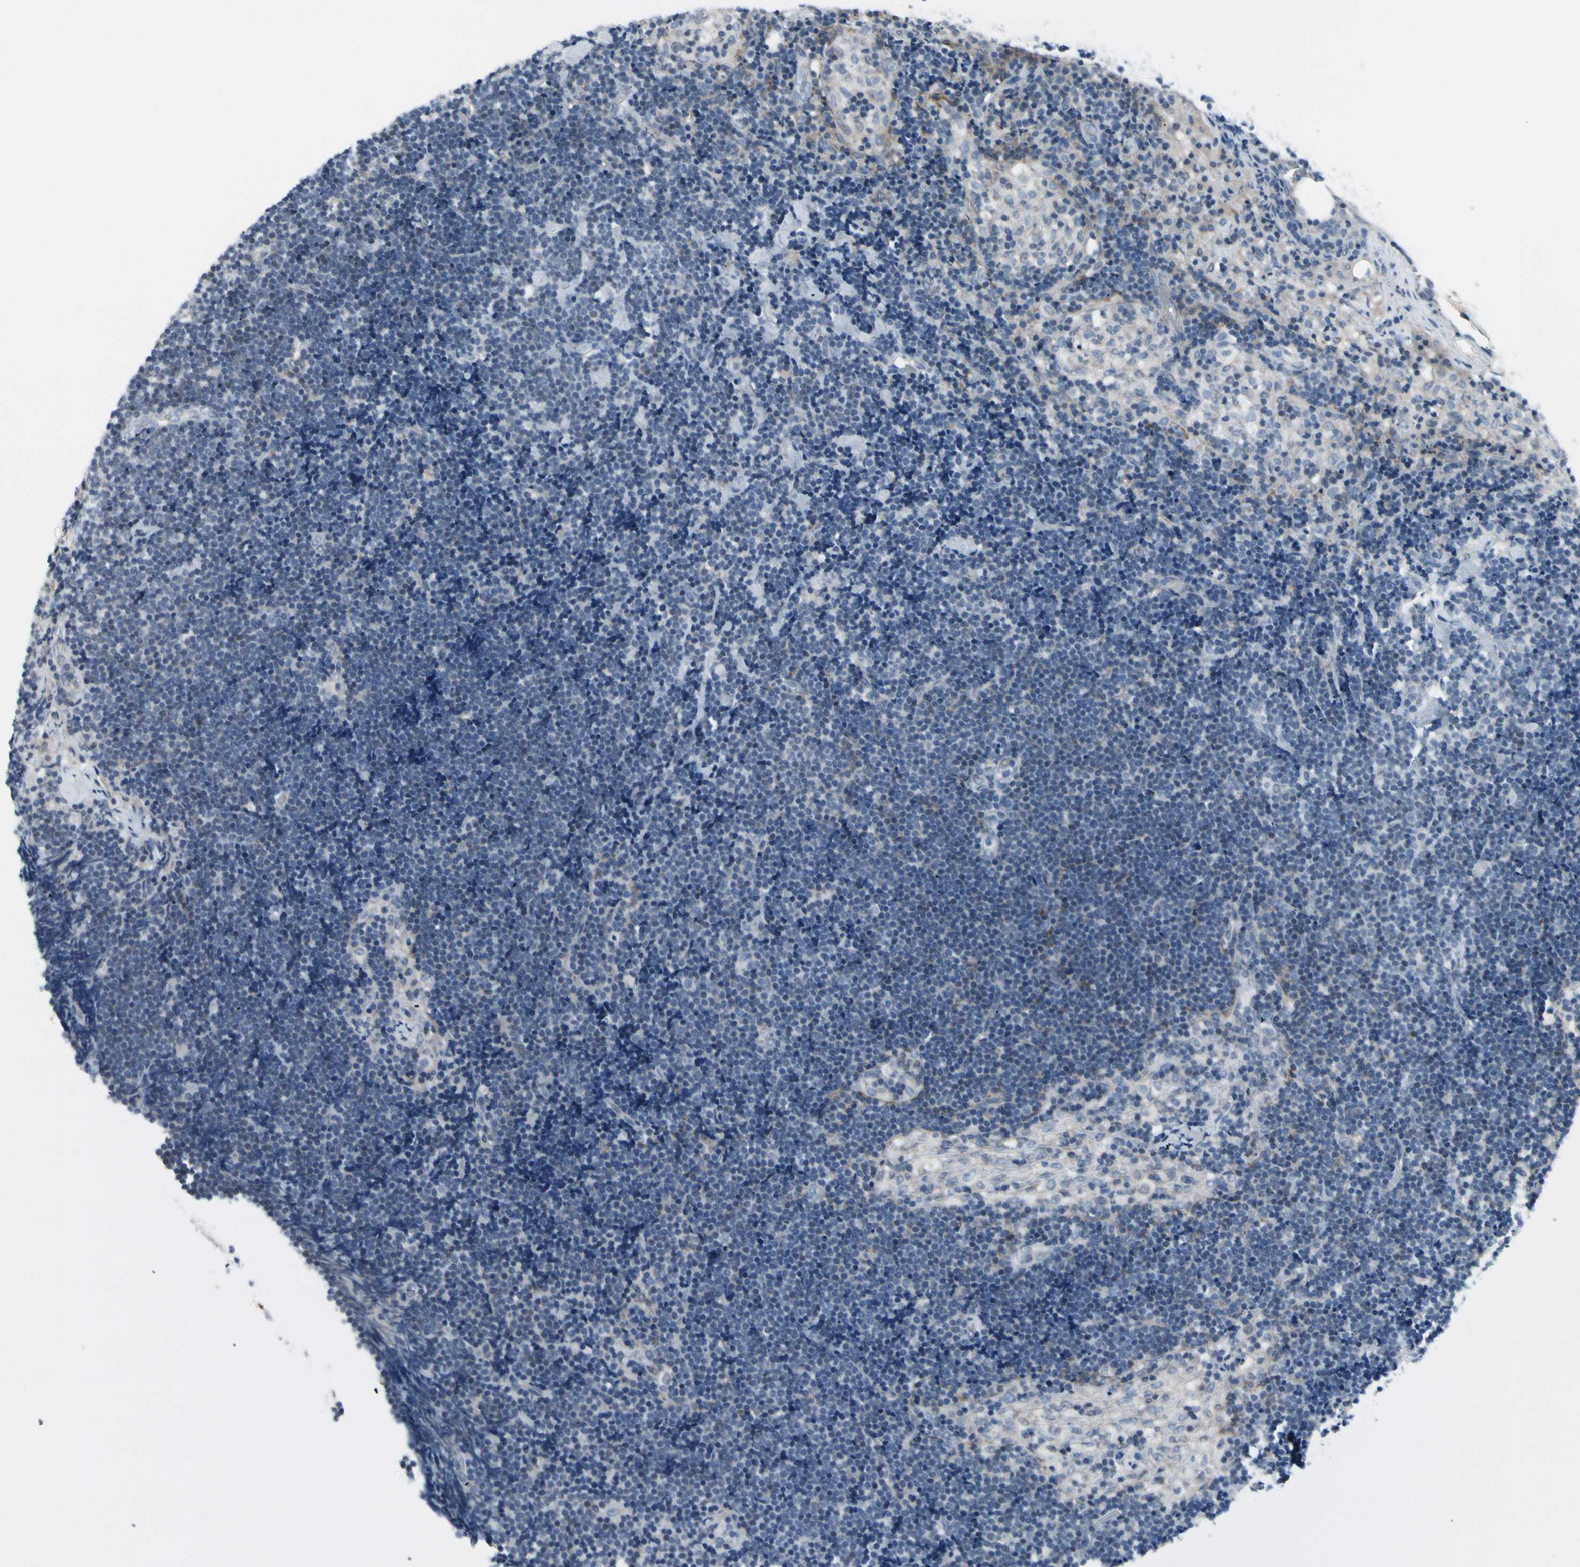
{"staining": {"intensity": "negative", "quantity": "none", "location": "none"}, "tissue": "lymph node", "cell_type": "Germinal center cells", "image_type": "normal", "snomed": [{"axis": "morphology", "description": "Normal tissue, NOS"}, {"axis": "topography", "description": "Lymph node"}], "caption": "Micrograph shows no significant protein expression in germinal center cells of normal lymph node.", "gene": "PIGR", "patient": {"sex": "male", "age": 63}}